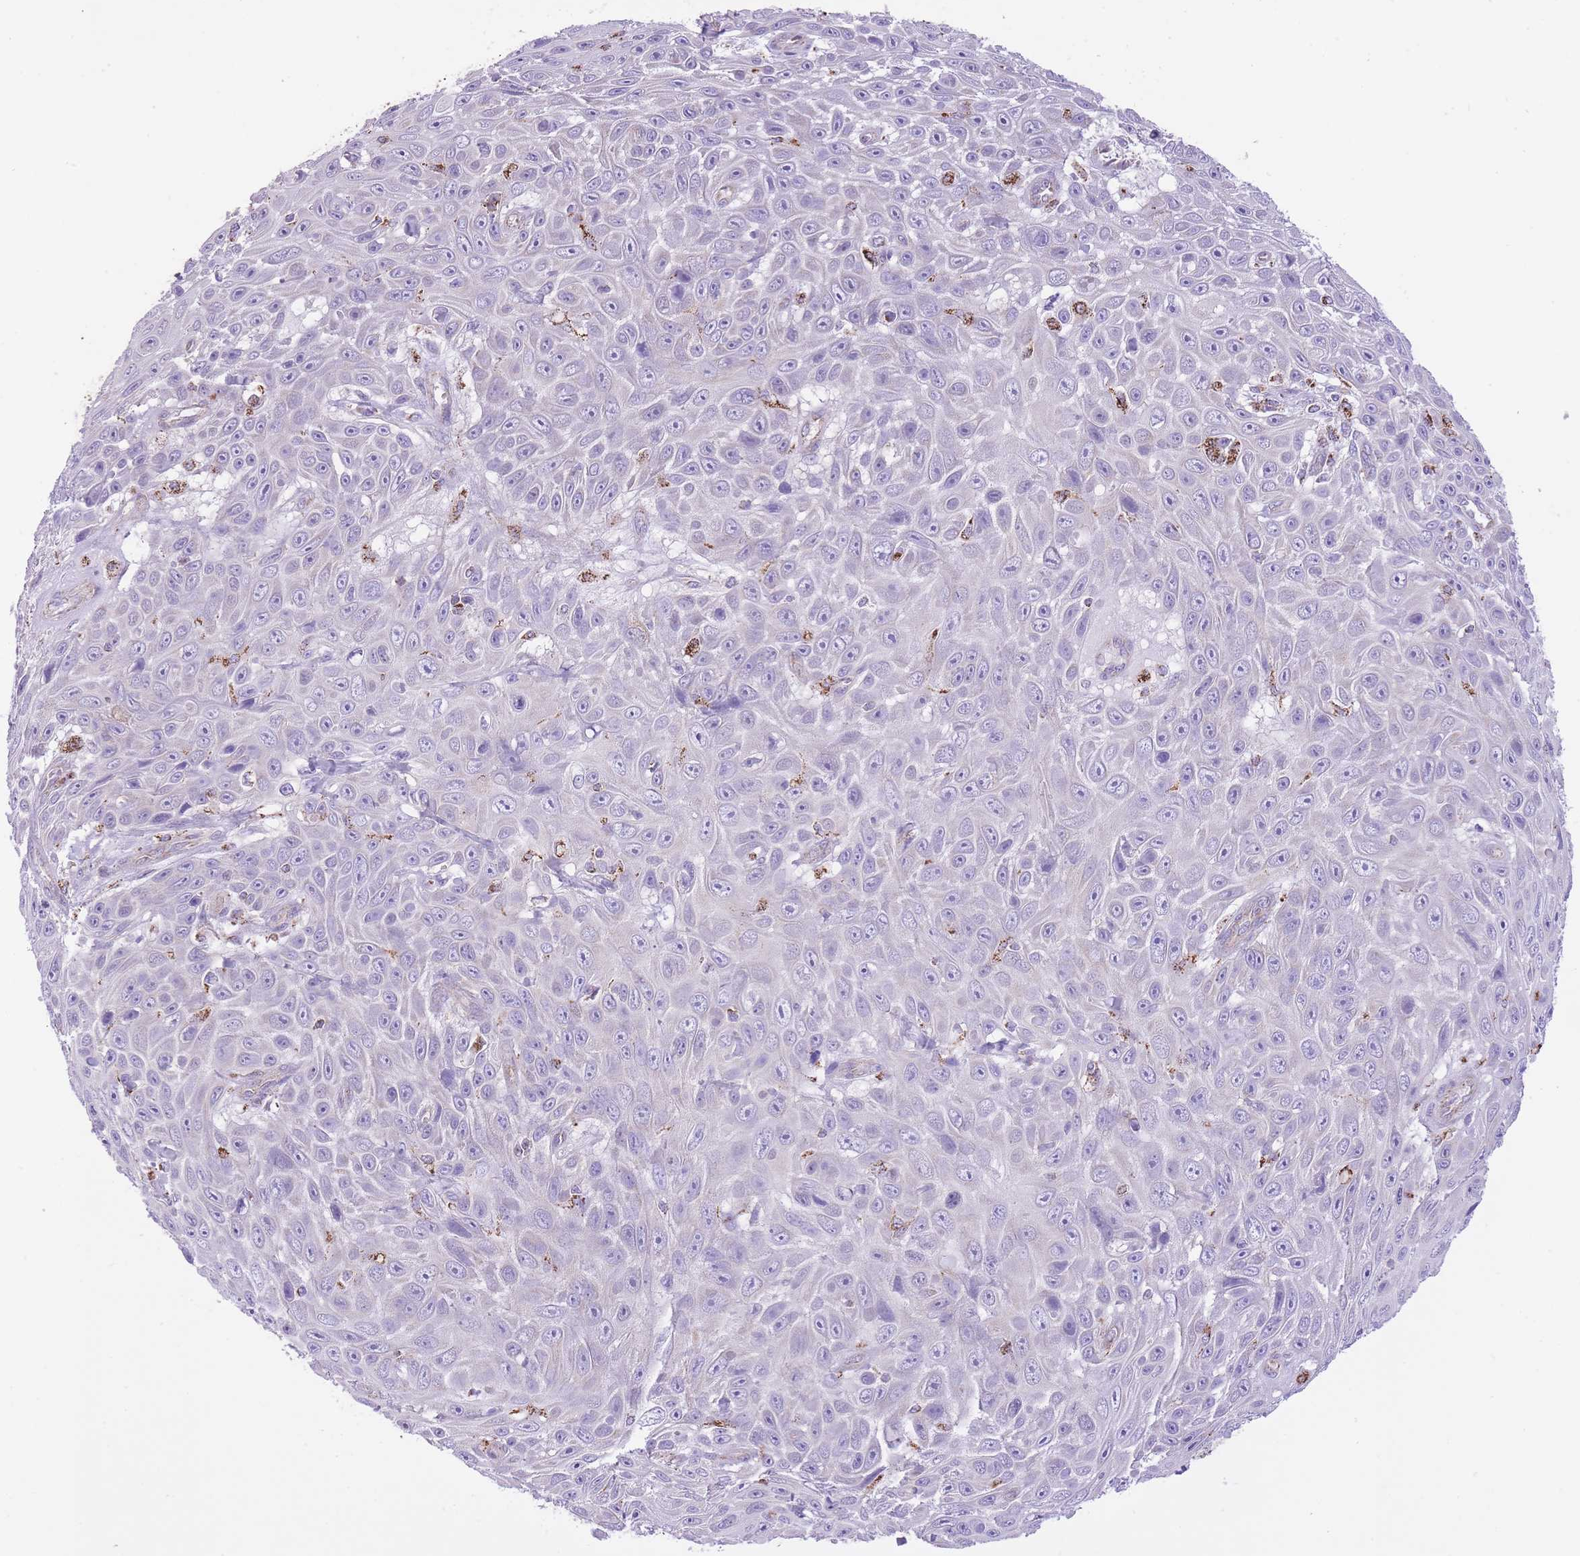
{"staining": {"intensity": "negative", "quantity": "none", "location": "none"}, "tissue": "skin cancer", "cell_type": "Tumor cells", "image_type": "cancer", "snomed": [{"axis": "morphology", "description": "Squamous cell carcinoma, NOS"}, {"axis": "topography", "description": "Skin"}], "caption": "Tumor cells are negative for brown protein staining in squamous cell carcinoma (skin).", "gene": "ST3GAL3", "patient": {"sex": "male", "age": 82}}